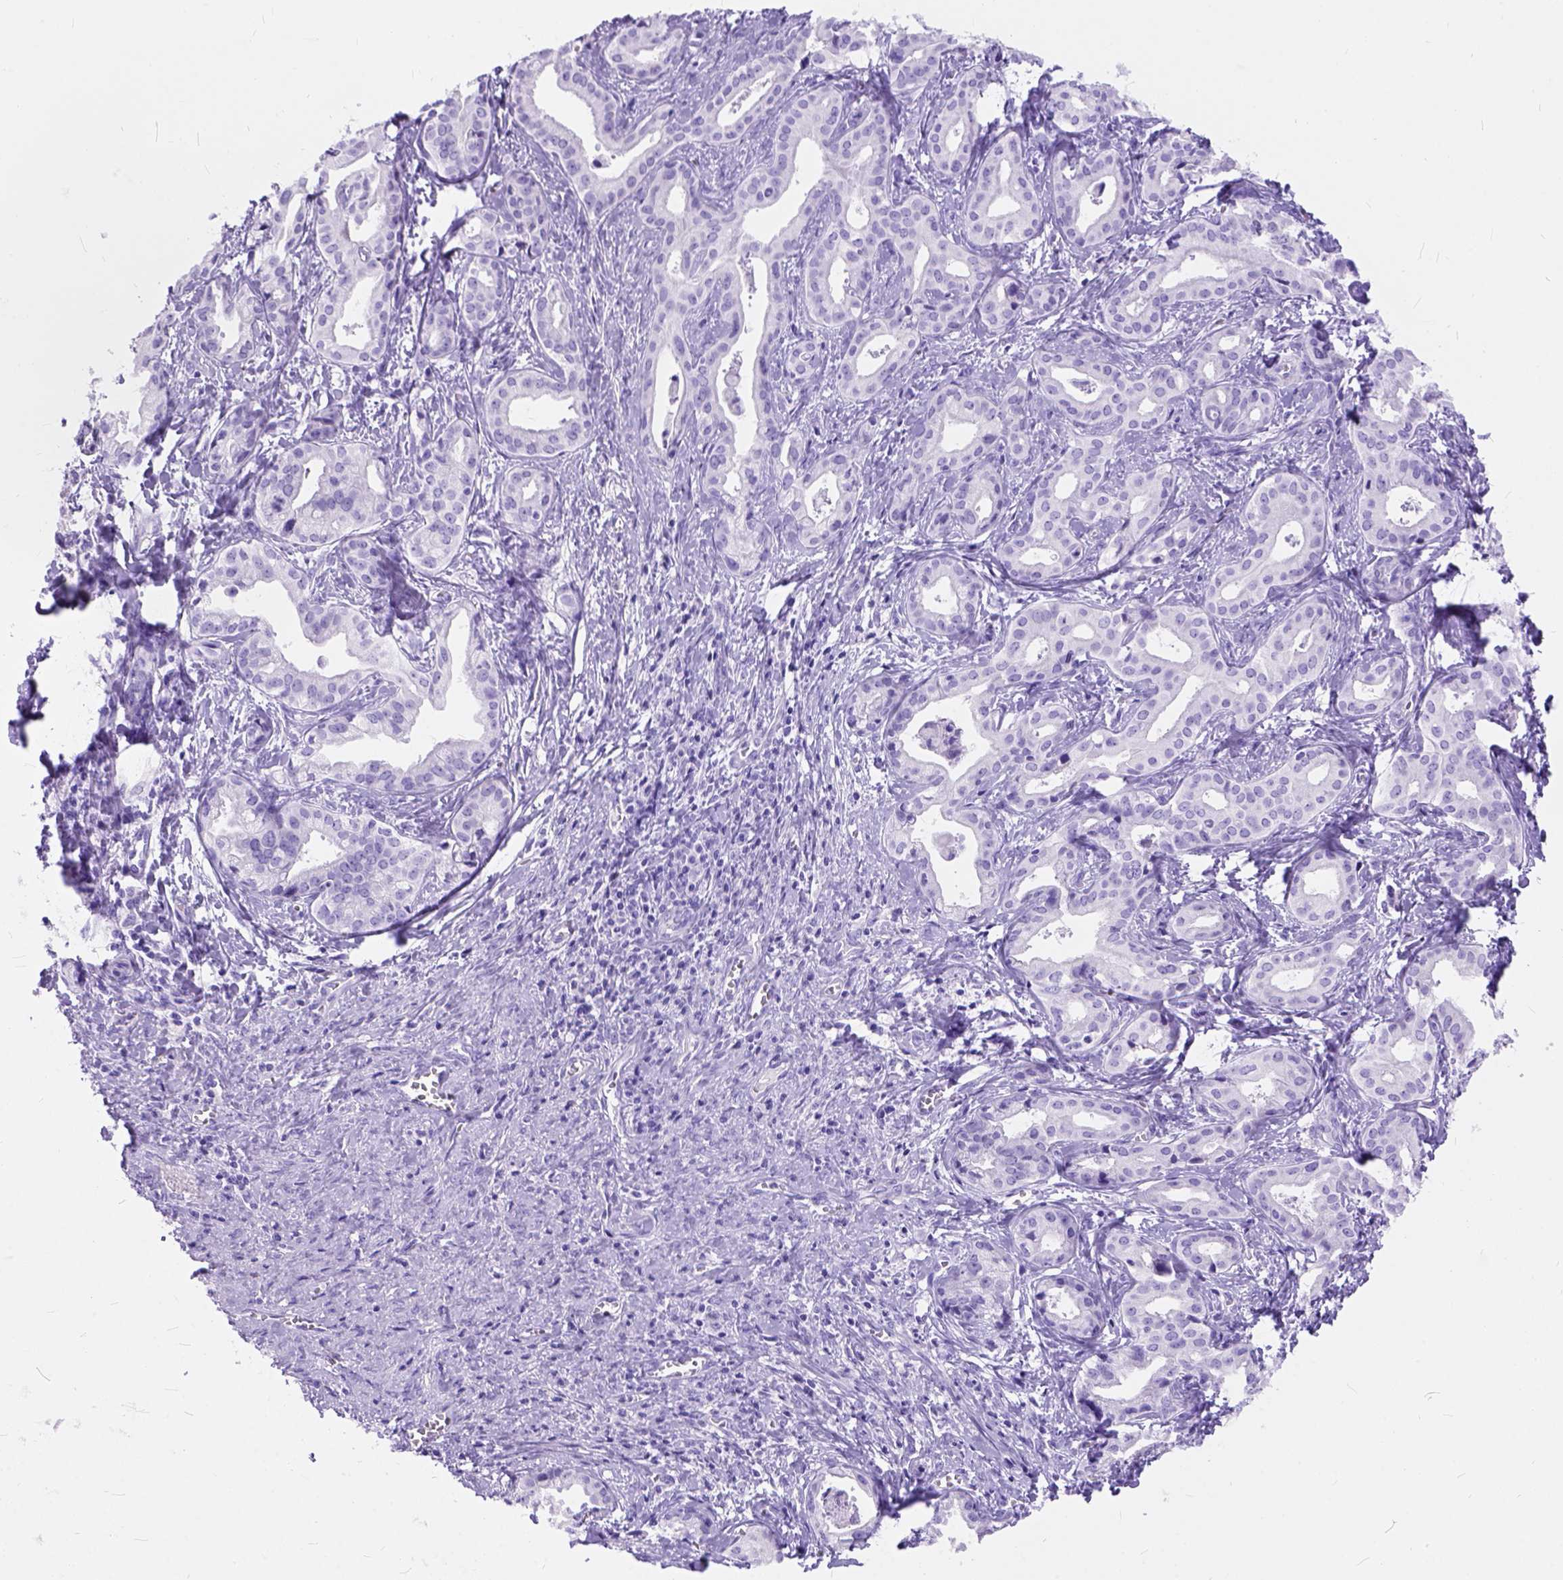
{"staining": {"intensity": "negative", "quantity": "none", "location": "none"}, "tissue": "liver cancer", "cell_type": "Tumor cells", "image_type": "cancer", "snomed": [{"axis": "morphology", "description": "Cholangiocarcinoma"}, {"axis": "topography", "description": "Liver"}], "caption": "IHC histopathology image of human liver cancer (cholangiocarcinoma) stained for a protein (brown), which displays no positivity in tumor cells.", "gene": "C1QTNF3", "patient": {"sex": "female", "age": 65}}